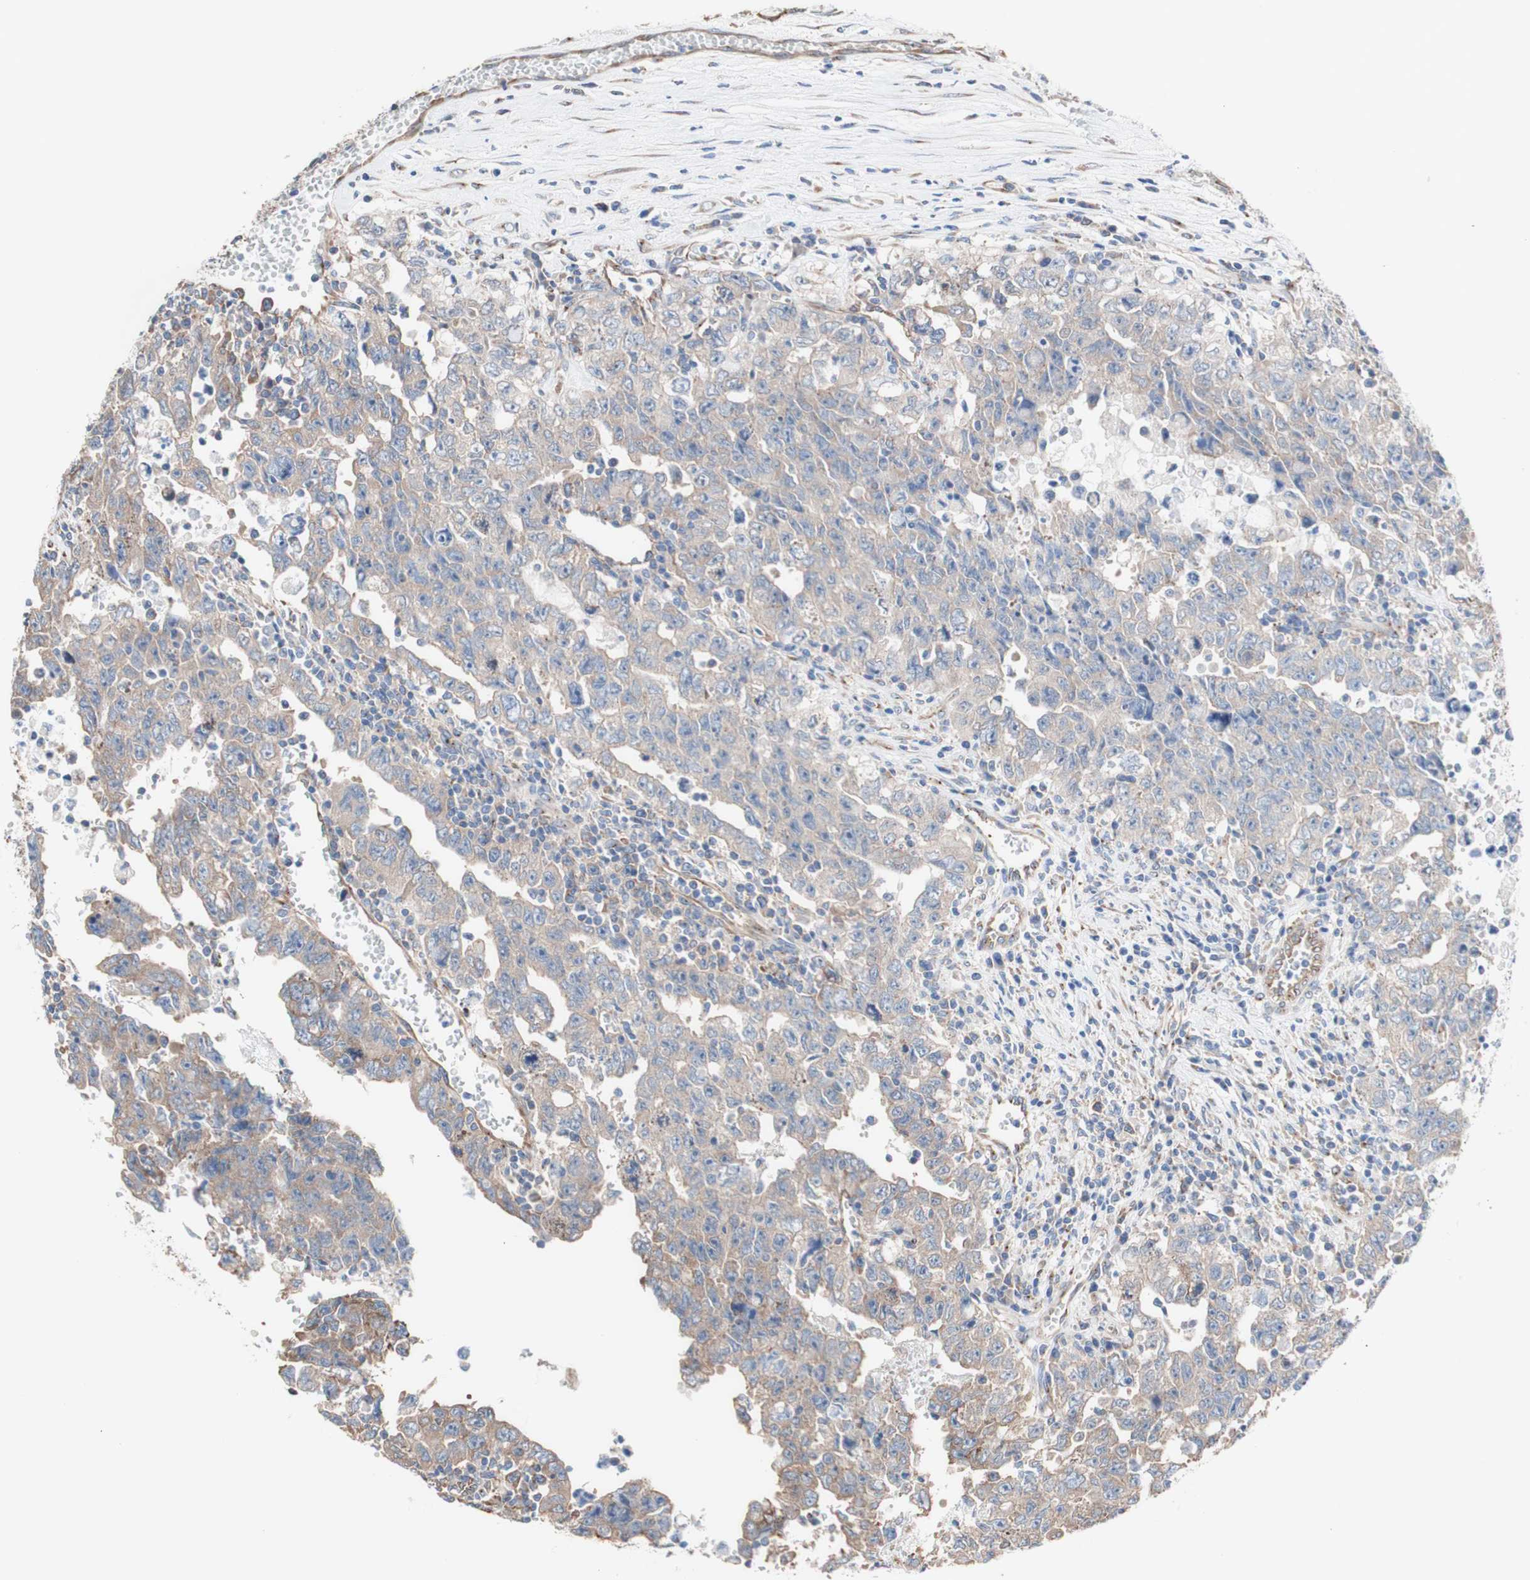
{"staining": {"intensity": "weak", "quantity": ">75%", "location": "cytoplasmic/membranous"}, "tissue": "testis cancer", "cell_type": "Tumor cells", "image_type": "cancer", "snomed": [{"axis": "morphology", "description": "Carcinoma, Embryonal, NOS"}, {"axis": "topography", "description": "Testis"}], "caption": "Testis cancer stained for a protein (brown) shows weak cytoplasmic/membranous positive expression in approximately >75% of tumor cells.", "gene": "LRIG3", "patient": {"sex": "male", "age": 28}}